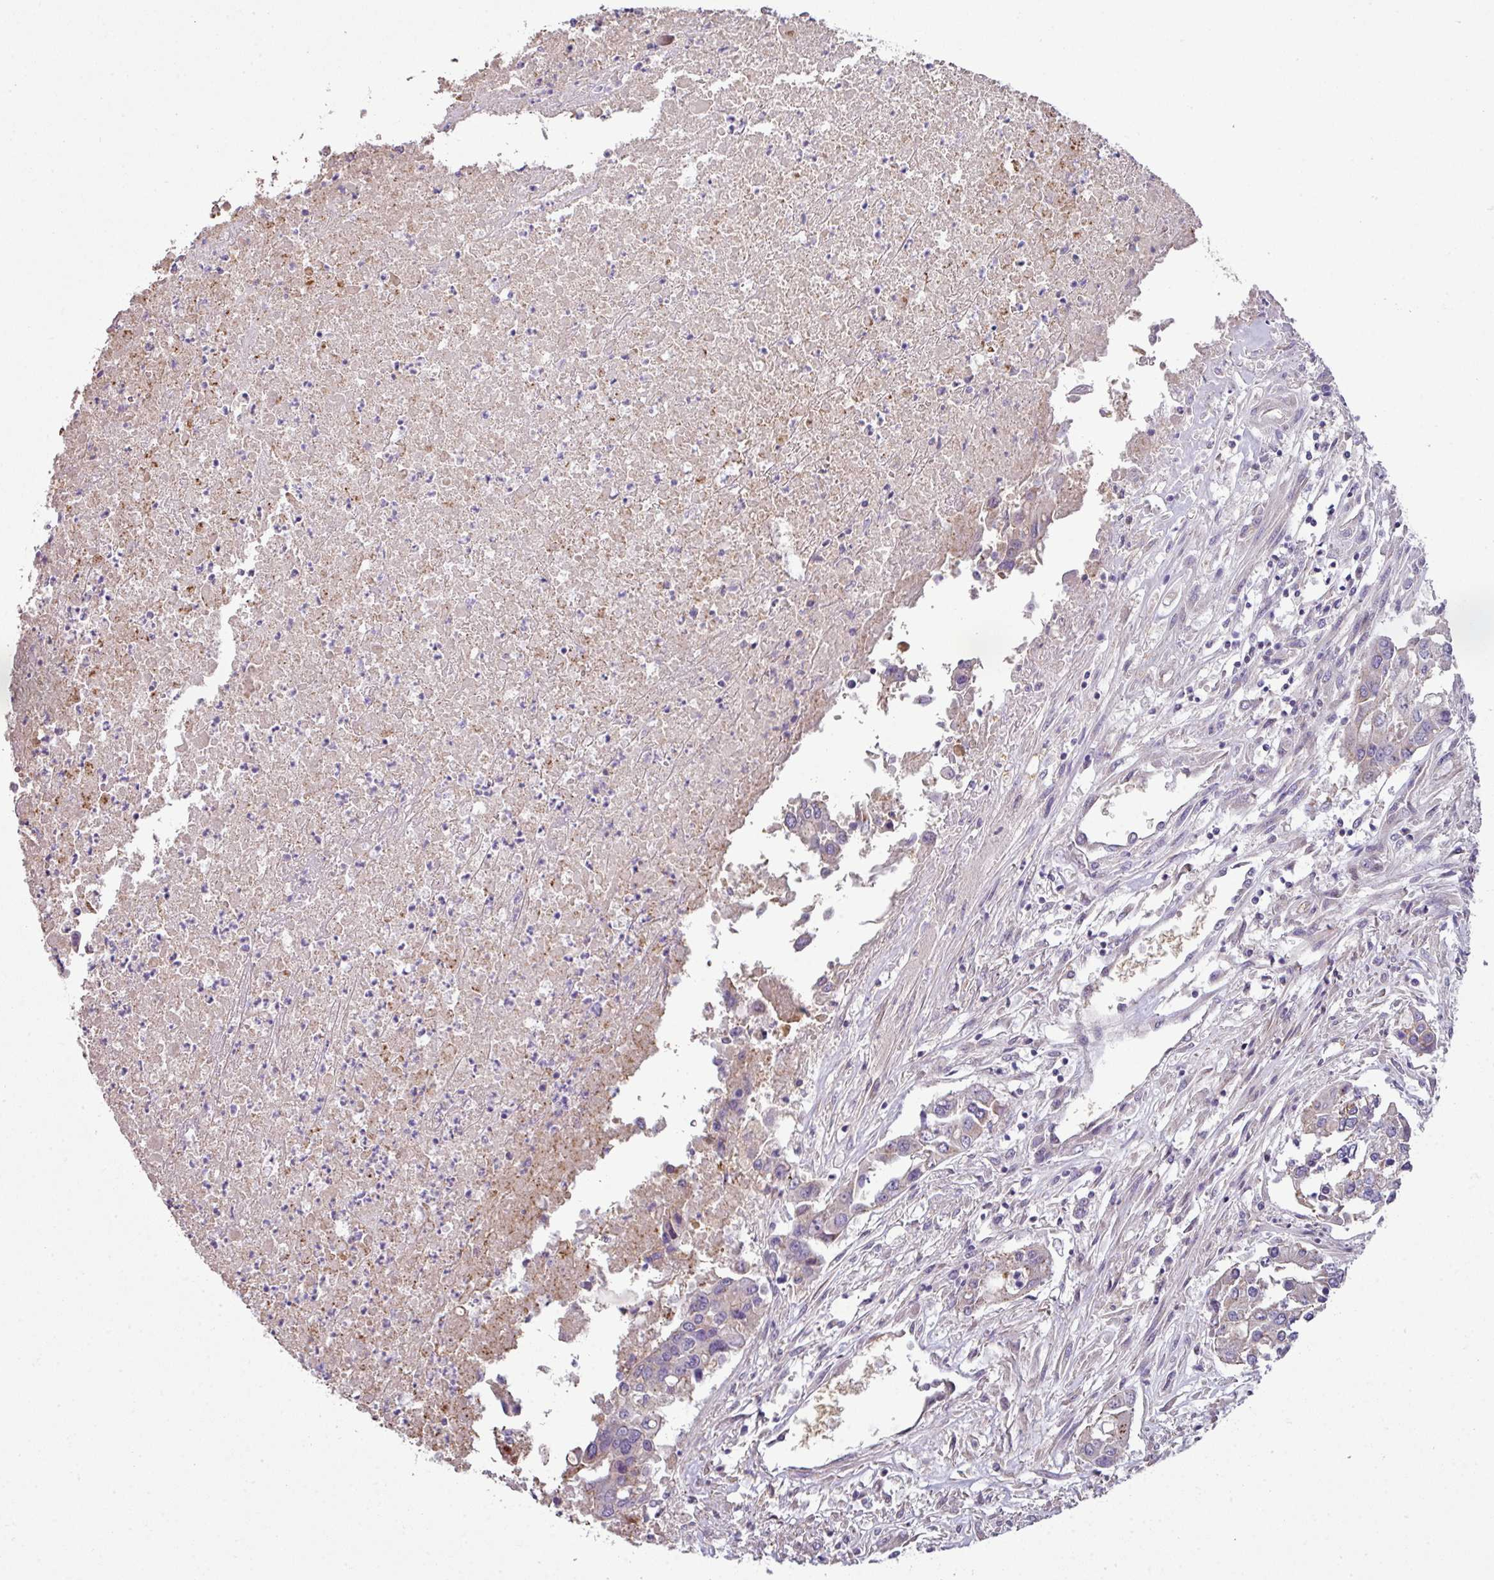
{"staining": {"intensity": "weak", "quantity": "<25%", "location": "cytoplasmic/membranous"}, "tissue": "colorectal cancer", "cell_type": "Tumor cells", "image_type": "cancer", "snomed": [{"axis": "morphology", "description": "Adenocarcinoma, NOS"}, {"axis": "topography", "description": "Colon"}], "caption": "This is an immunohistochemistry (IHC) histopathology image of colorectal cancer. There is no positivity in tumor cells.", "gene": "LRRC9", "patient": {"sex": "male", "age": 77}}